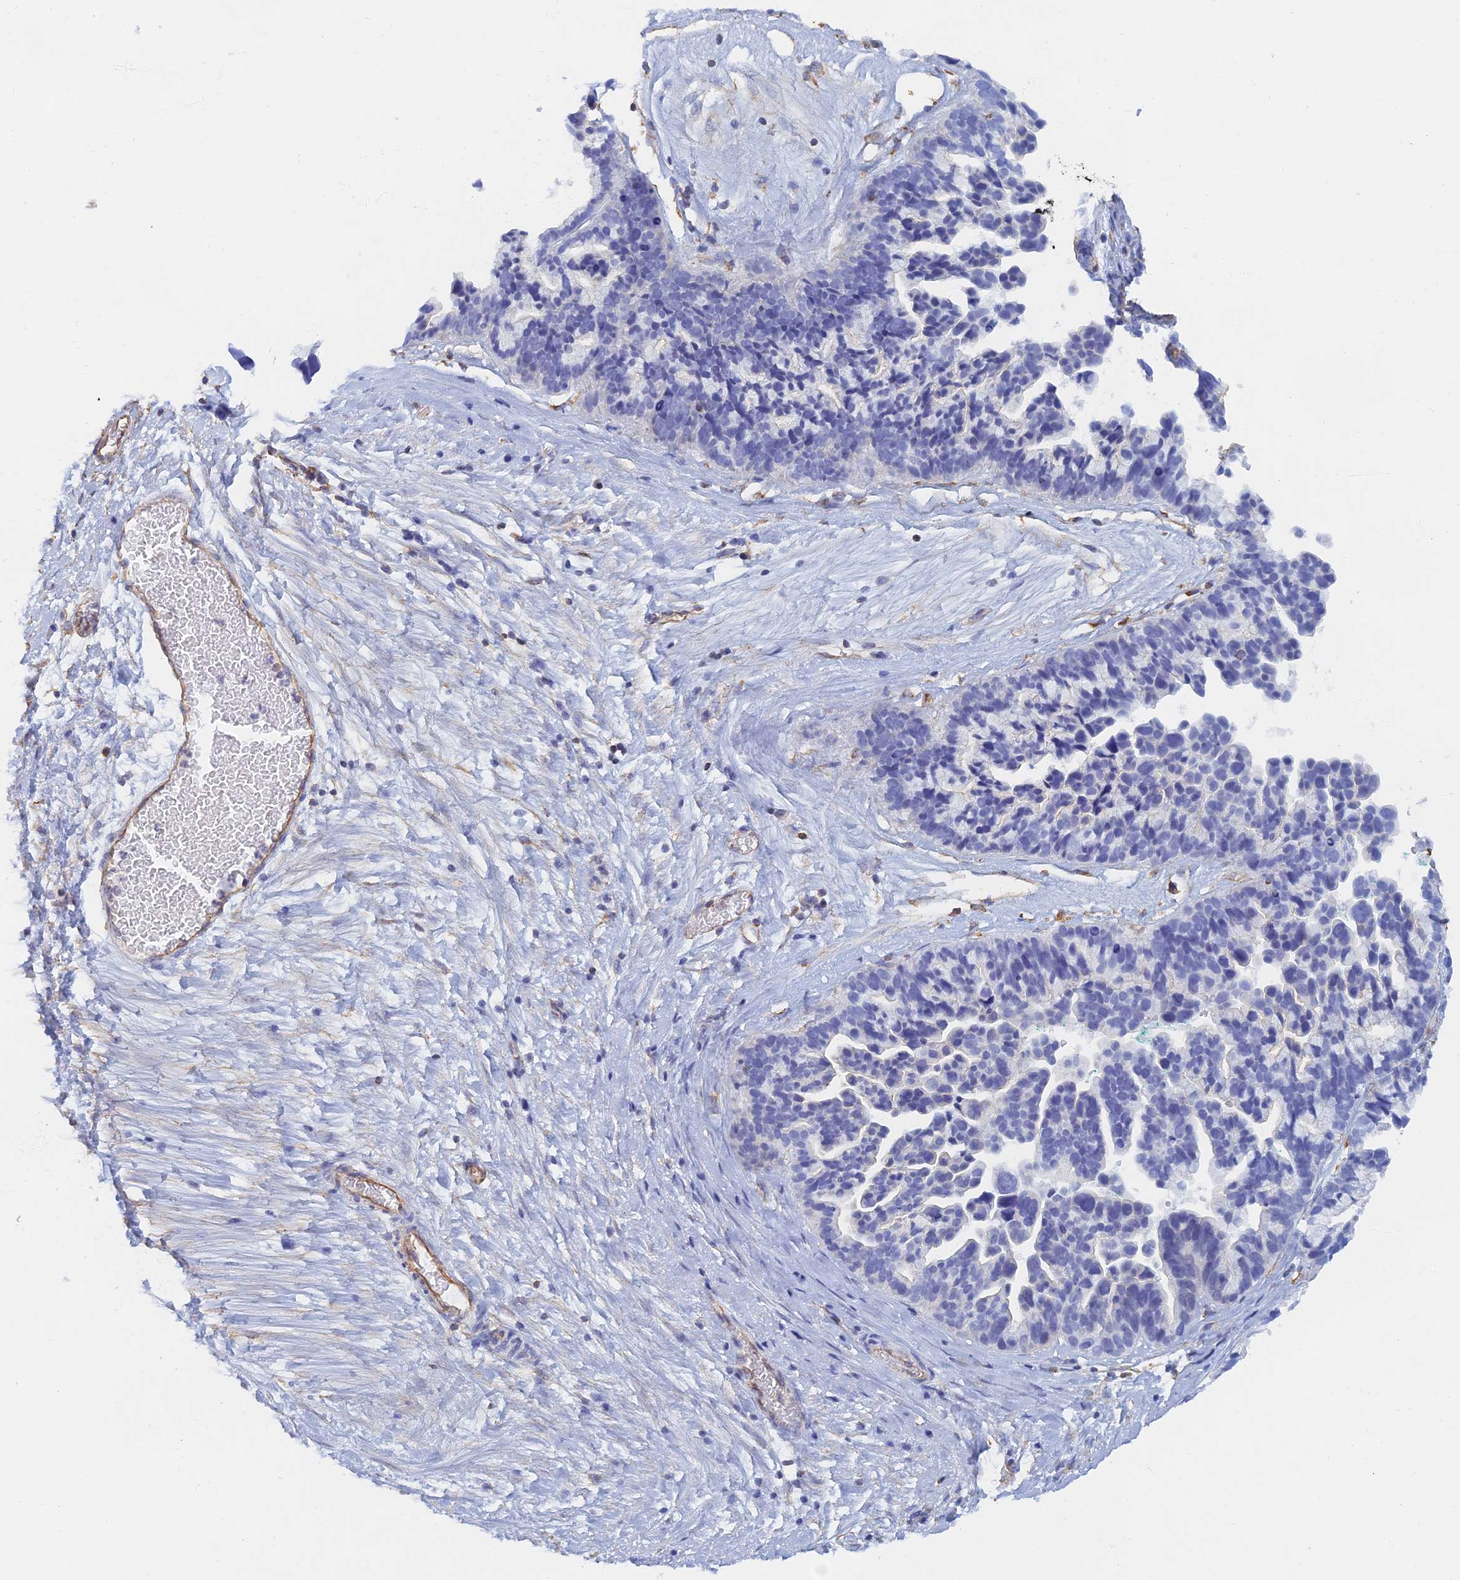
{"staining": {"intensity": "negative", "quantity": "none", "location": "none"}, "tissue": "ovarian cancer", "cell_type": "Tumor cells", "image_type": "cancer", "snomed": [{"axis": "morphology", "description": "Cystadenocarcinoma, serous, NOS"}, {"axis": "topography", "description": "Ovary"}], "caption": "DAB (3,3'-diaminobenzidine) immunohistochemical staining of ovarian serous cystadenocarcinoma displays no significant staining in tumor cells. The staining is performed using DAB (3,3'-diaminobenzidine) brown chromogen with nuclei counter-stained in using hematoxylin.", "gene": "RMC1", "patient": {"sex": "female", "age": 56}}